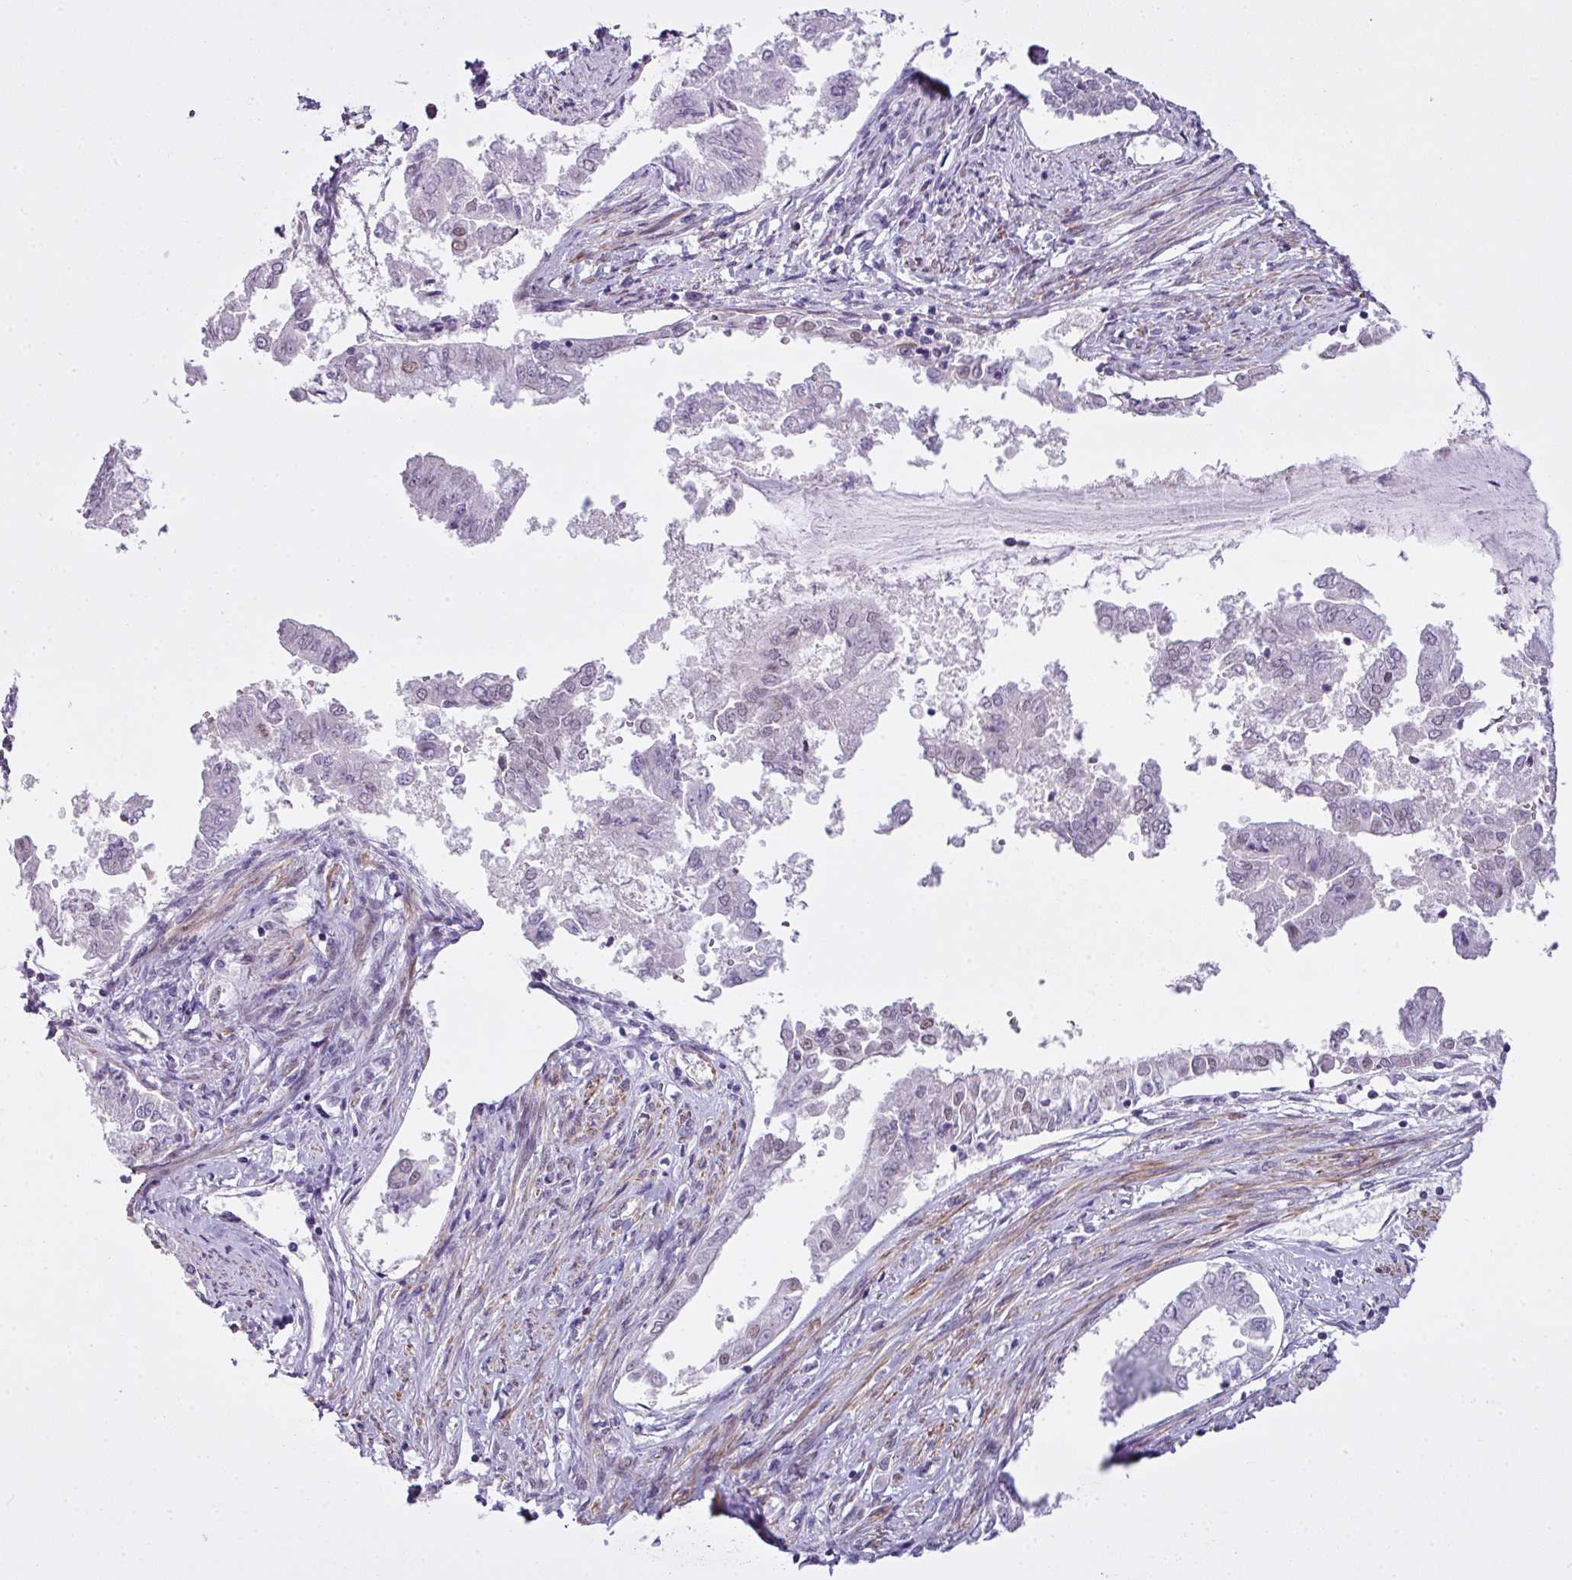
{"staining": {"intensity": "moderate", "quantity": "<25%", "location": "nuclear"}, "tissue": "endometrial cancer", "cell_type": "Tumor cells", "image_type": "cancer", "snomed": [{"axis": "morphology", "description": "Adenocarcinoma, NOS"}, {"axis": "topography", "description": "Endometrium"}], "caption": "This is an image of IHC staining of endometrial cancer, which shows moderate staining in the nuclear of tumor cells.", "gene": "ZNF688", "patient": {"sex": "female", "age": 76}}